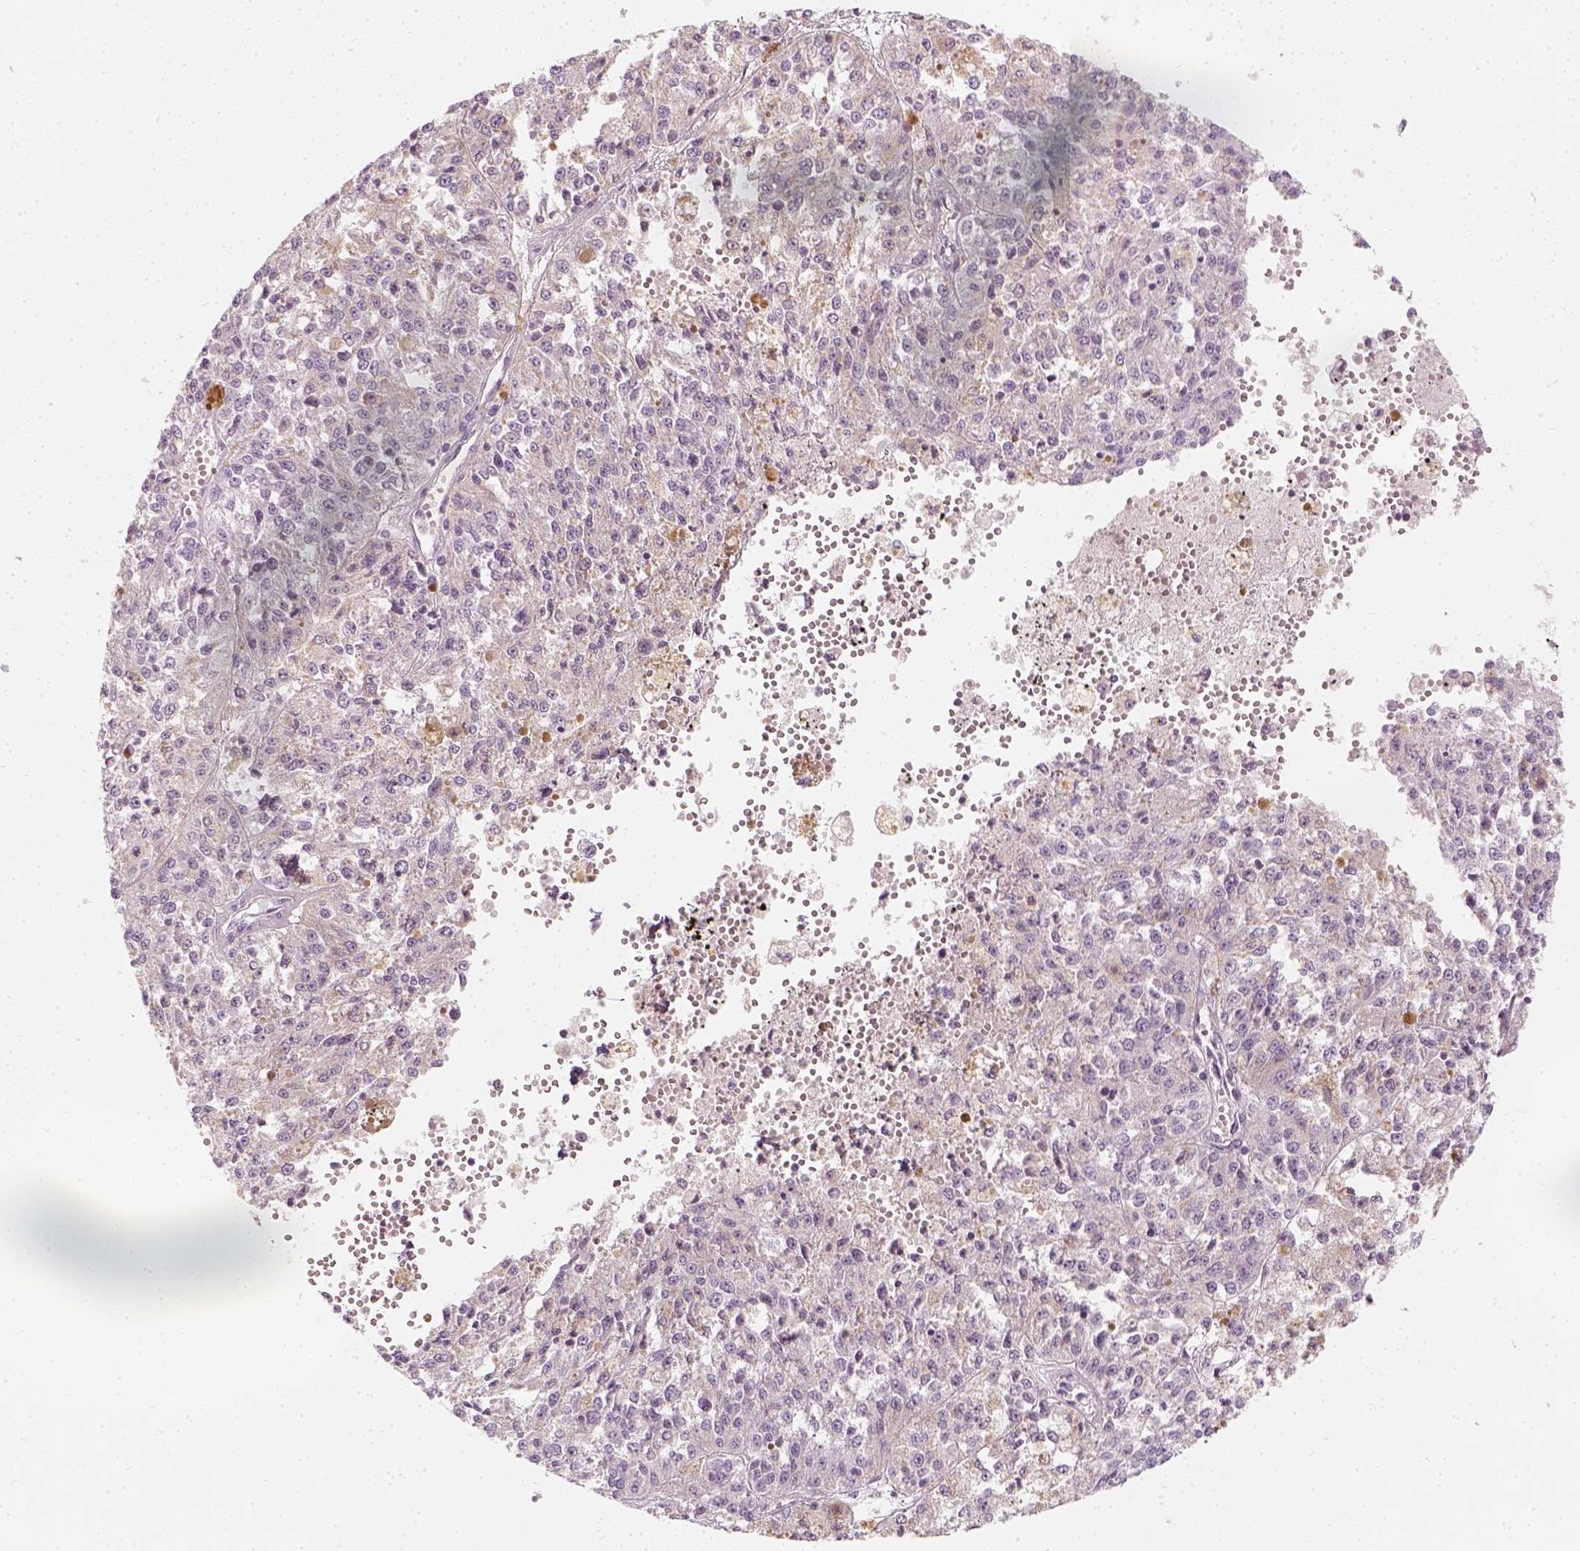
{"staining": {"intensity": "negative", "quantity": "none", "location": "none"}, "tissue": "melanoma", "cell_type": "Tumor cells", "image_type": "cancer", "snomed": [{"axis": "morphology", "description": "Malignant melanoma, Metastatic site"}, {"axis": "topography", "description": "Lymph node"}], "caption": "Immunohistochemistry histopathology image of melanoma stained for a protein (brown), which demonstrates no expression in tumor cells.", "gene": "PRAME", "patient": {"sex": "female", "age": 64}}